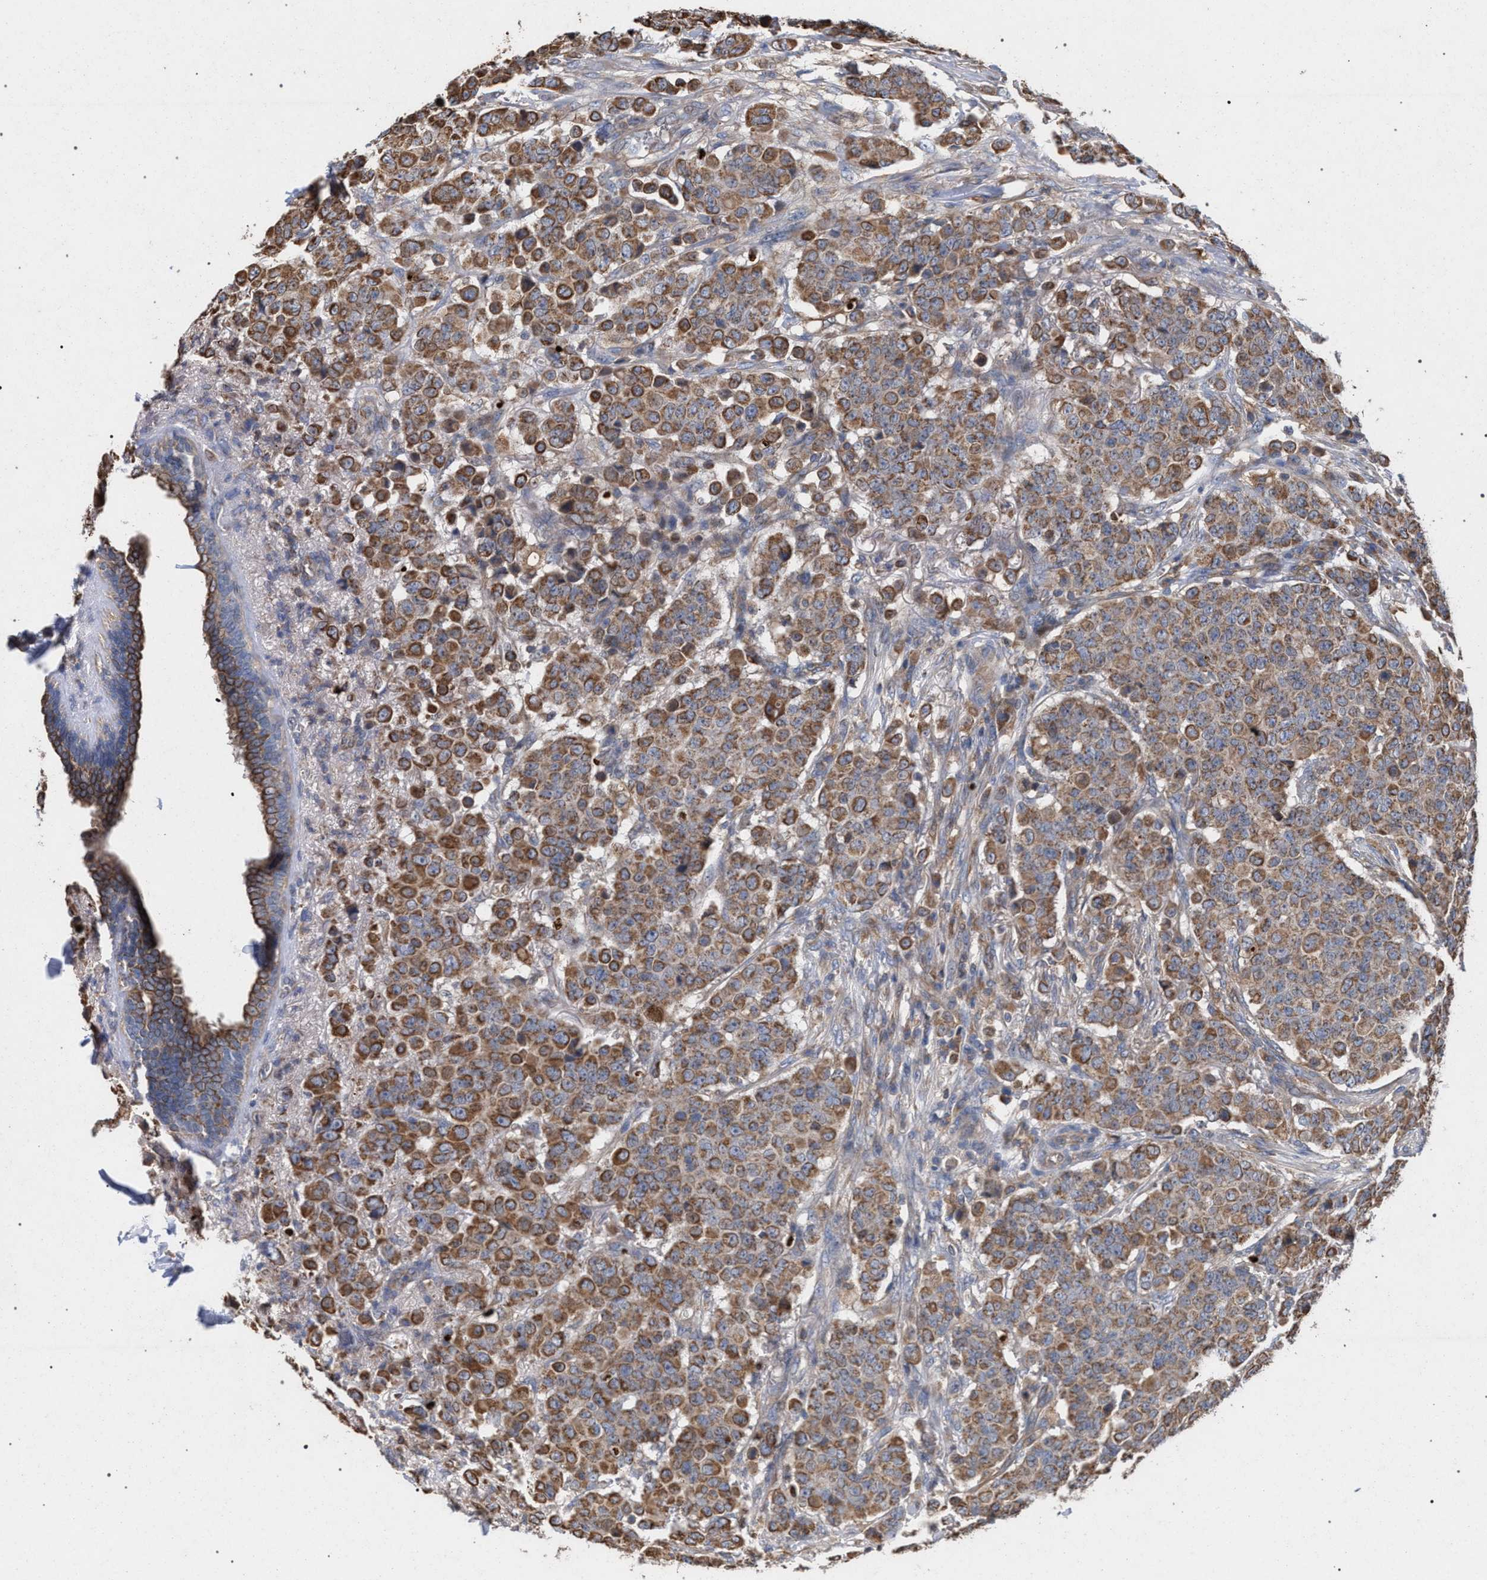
{"staining": {"intensity": "moderate", "quantity": ">75%", "location": "cytoplasmic/membranous"}, "tissue": "breast cancer", "cell_type": "Tumor cells", "image_type": "cancer", "snomed": [{"axis": "morphology", "description": "Duct carcinoma"}, {"axis": "topography", "description": "Breast"}], "caption": "Protein expression analysis of human infiltrating ductal carcinoma (breast) reveals moderate cytoplasmic/membranous staining in about >75% of tumor cells. The staining was performed using DAB (3,3'-diaminobenzidine), with brown indicating positive protein expression. Nuclei are stained blue with hematoxylin.", "gene": "BCL2L12", "patient": {"sex": "female", "age": 40}}